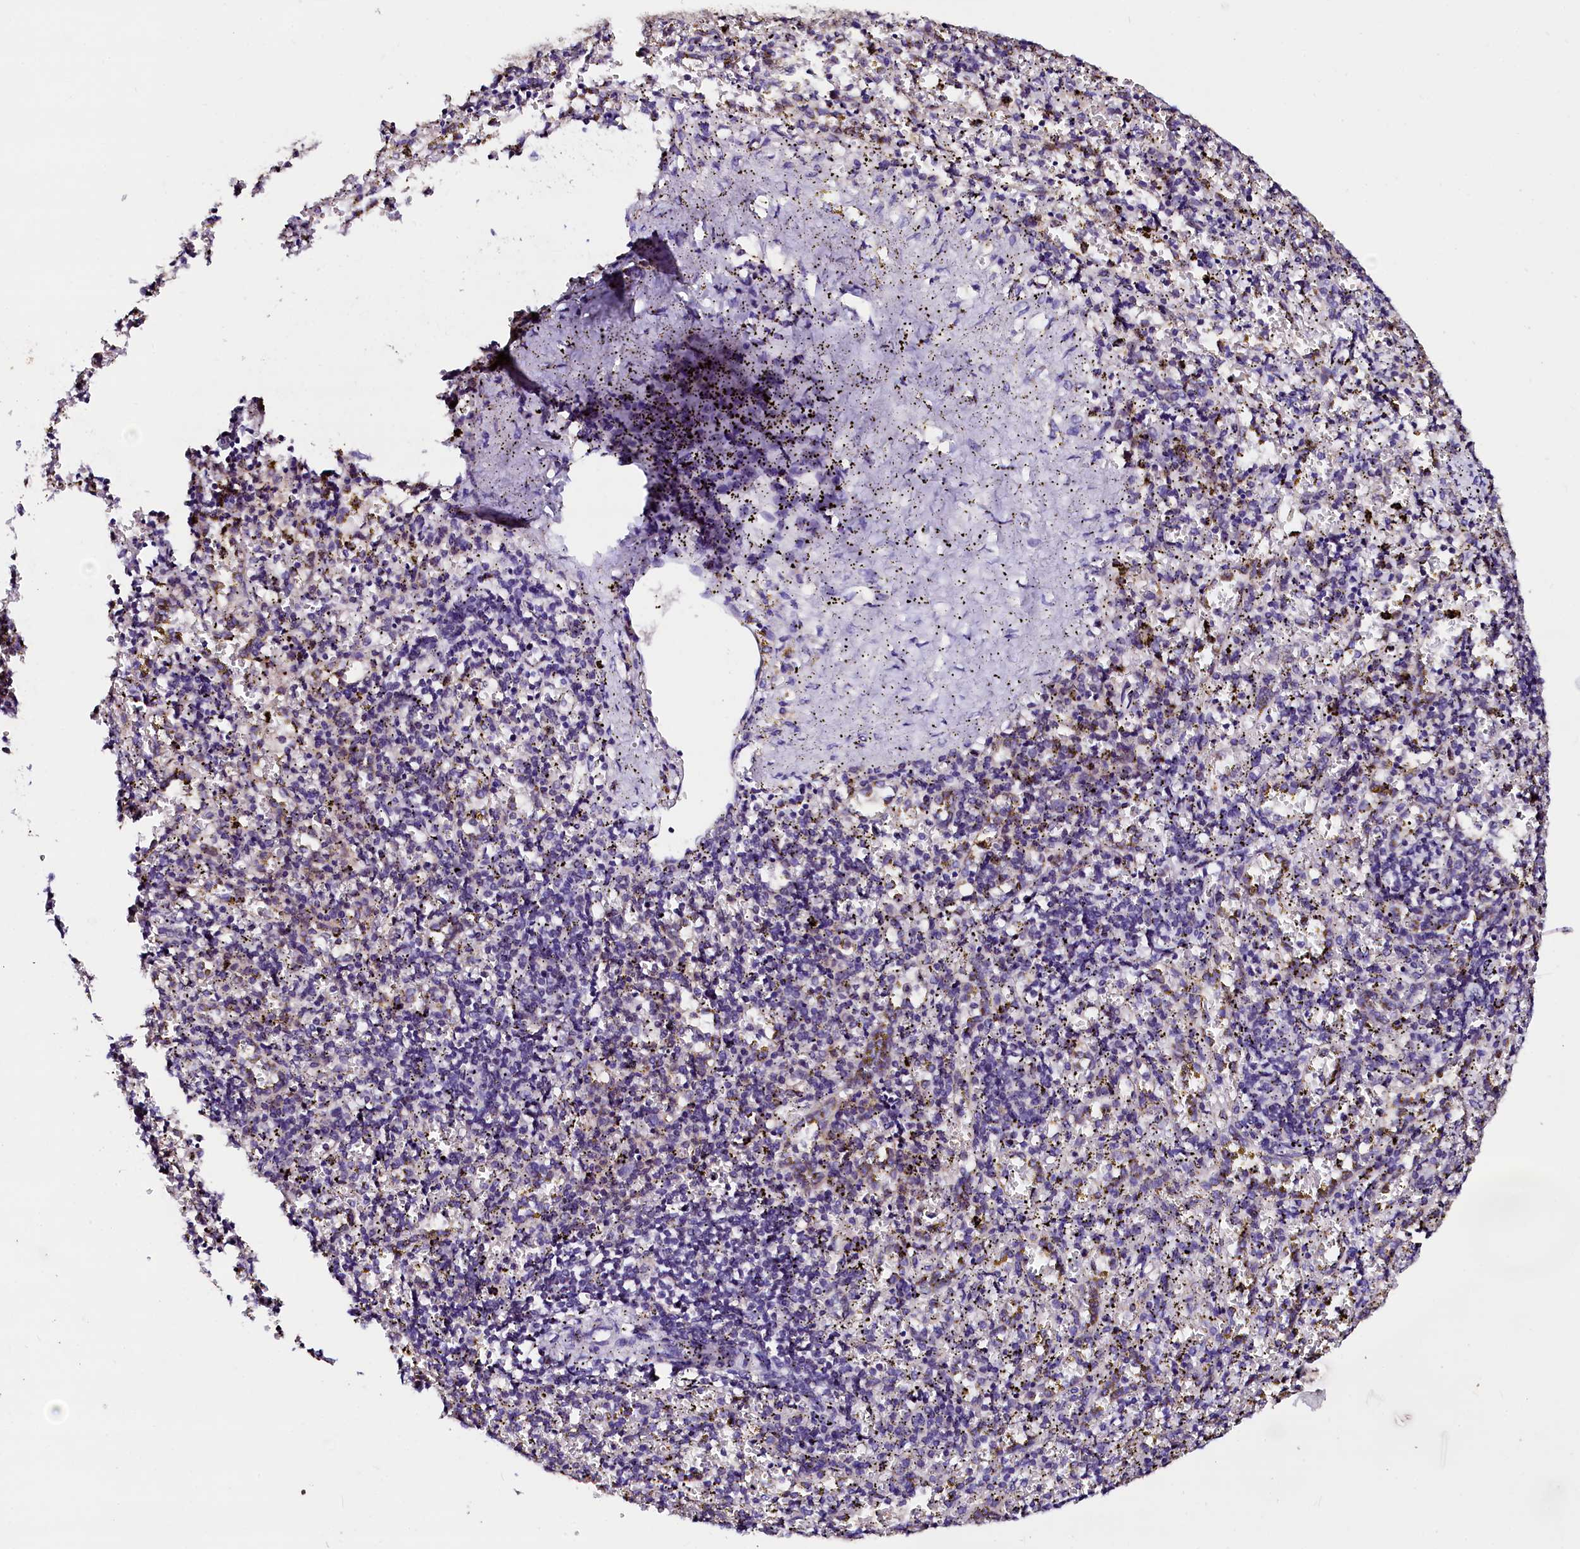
{"staining": {"intensity": "negative", "quantity": "none", "location": "none"}, "tissue": "spleen", "cell_type": "Cells in red pulp", "image_type": "normal", "snomed": [{"axis": "morphology", "description": "Normal tissue, NOS"}, {"axis": "topography", "description": "Spleen"}], "caption": "Human spleen stained for a protein using IHC demonstrates no staining in cells in red pulp.", "gene": "NALF1", "patient": {"sex": "male", "age": 11}}